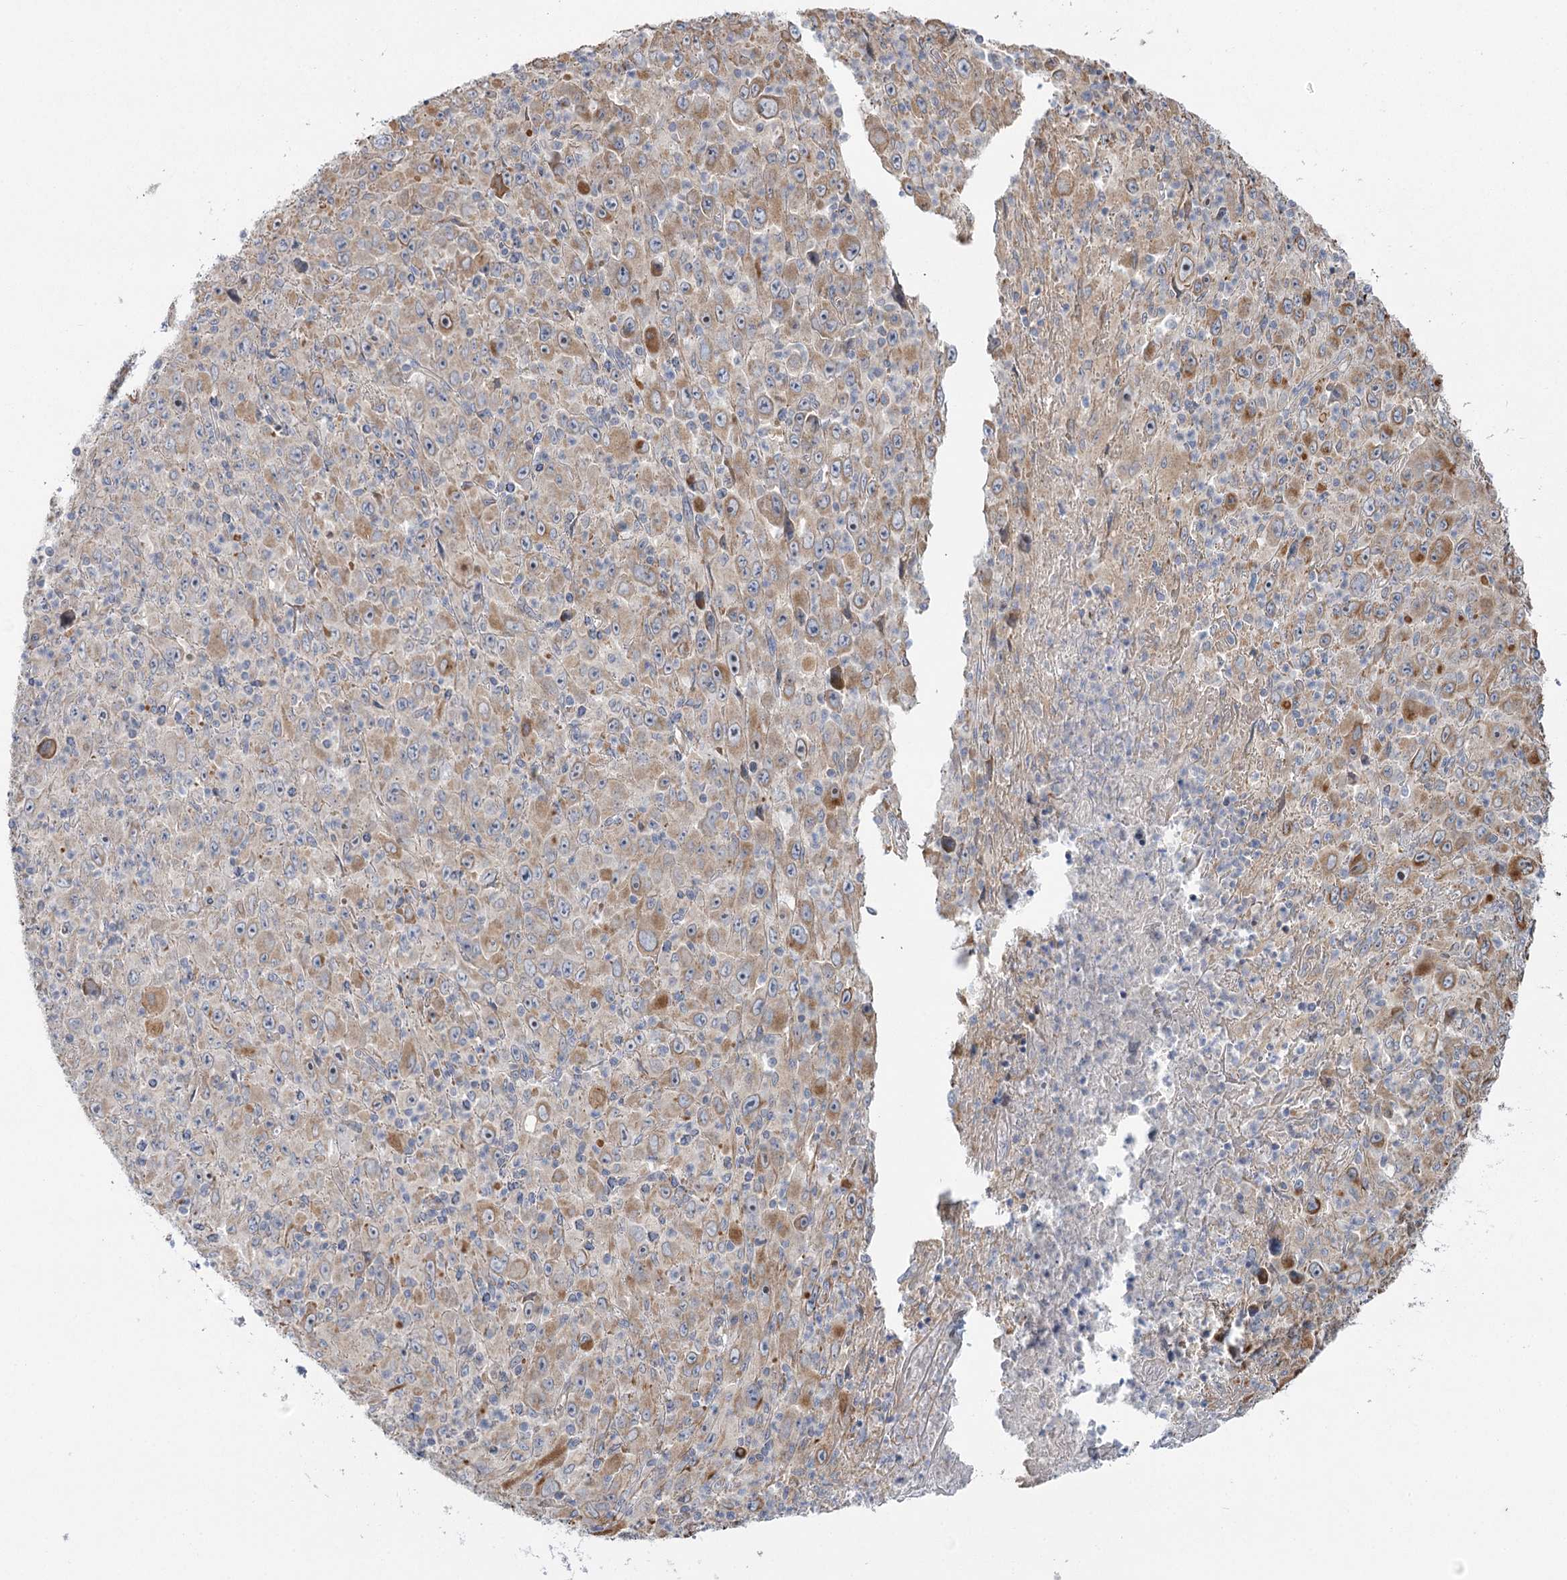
{"staining": {"intensity": "moderate", "quantity": "<25%", "location": "cytoplasmic/membranous"}, "tissue": "melanoma", "cell_type": "Tumor cells", "image_type": "cancer", "snomed": [{"axis": "morphology", "description": "Malignant melanoma, Metastatic site"}, {"axis": "topography", "description": "Skin"}], "caption": "This is a photomicrograph of immunohistochemistry (IHC) staining of melanoma, which shows moderate expression in the cytoplasmic/membranous of tumor cells.", "gene": "KIAA0825", "patient": {"sex": "female", "age": 56}}